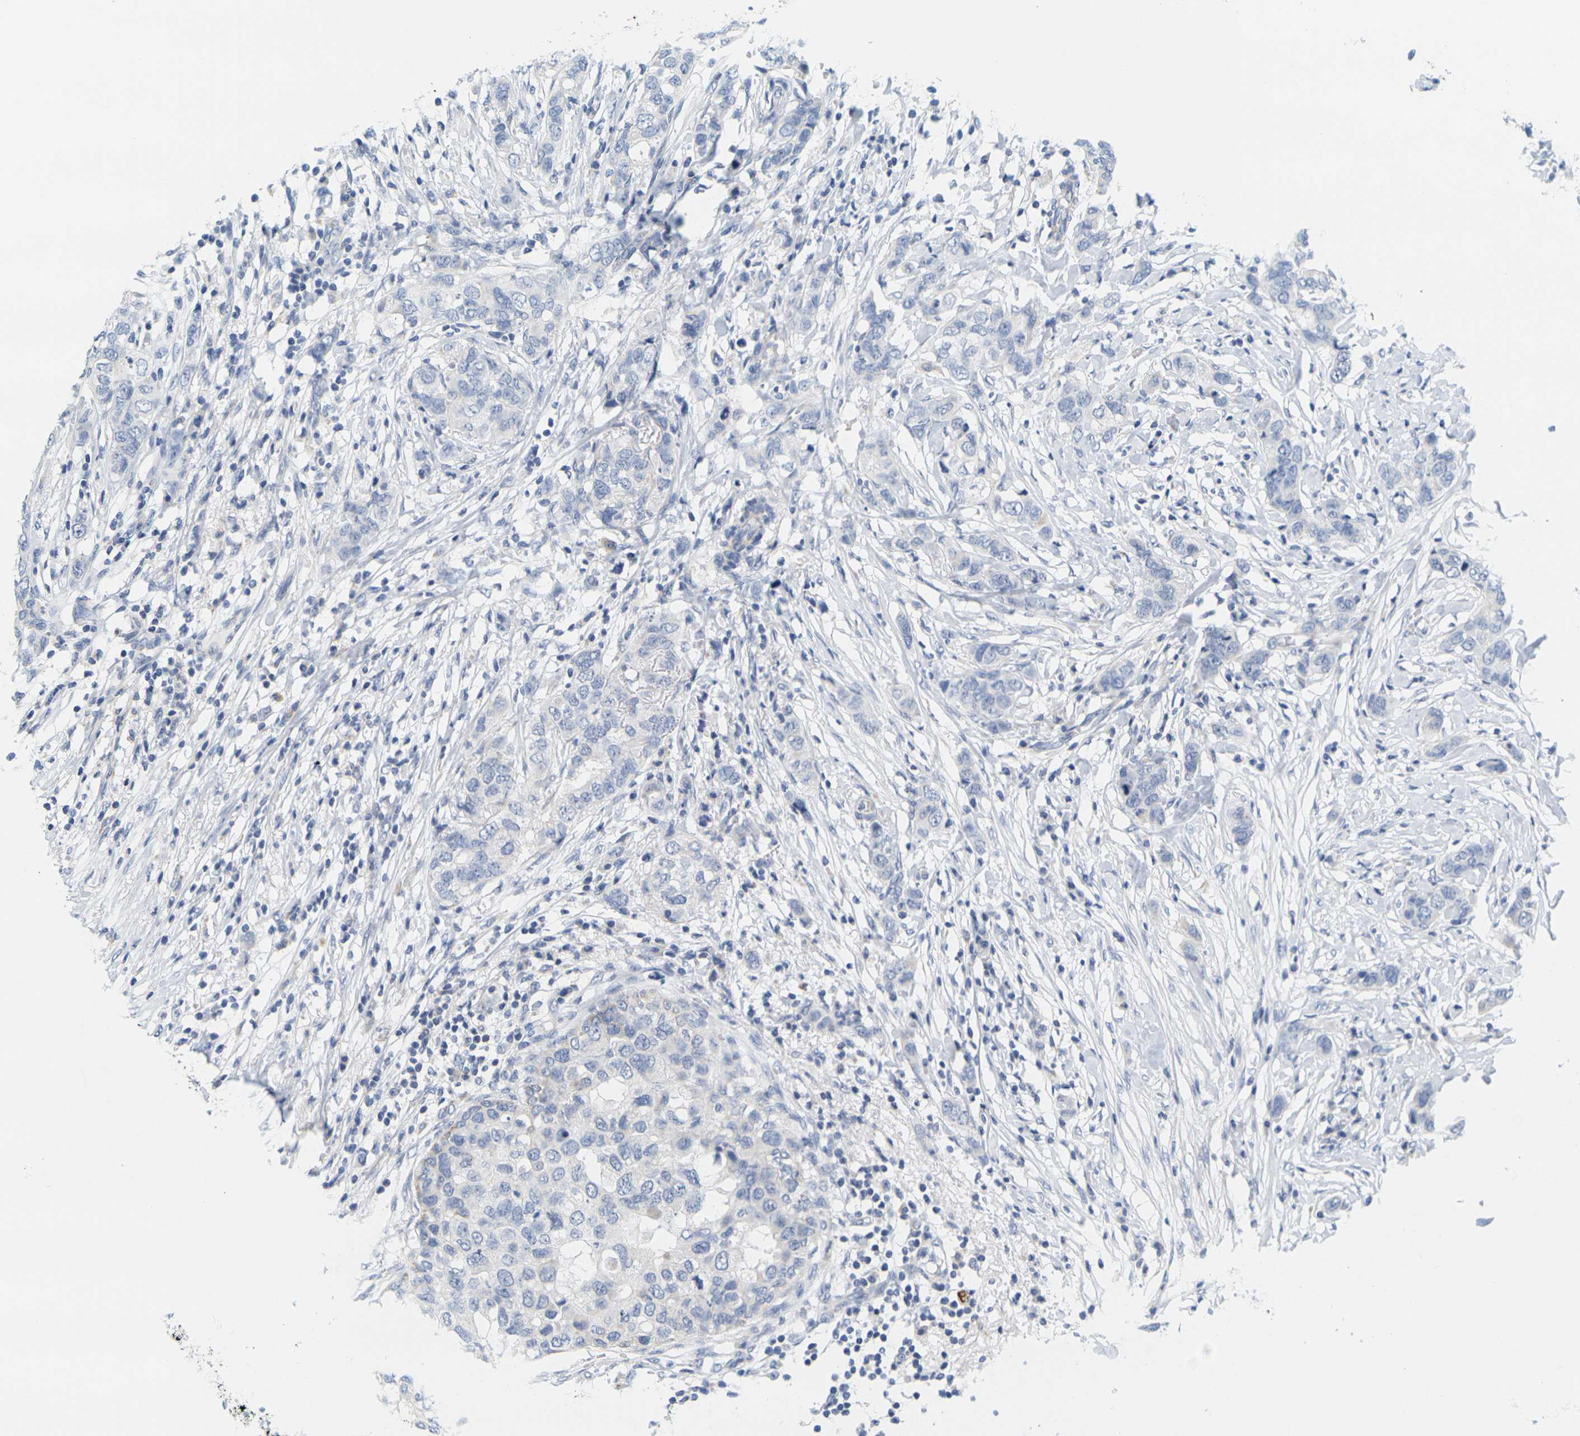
{"staining": {"intensity": "negative", "quantity": "none", "location": "none"}, "tissue": "breast cancer", "cell_type": "Tumor cells", "image_type": "cancer", "snomed": [{"axis": "morphology", "description": "Duct carcinoma"}, {"axis": "topography", "description": "Breast"}], "caption": "The immunohistochemistry histopathology image has no significant expression in tumor cells of intraductal carcinoma (breast) tissue.", "gene": "KLK5", "patient": {"sex": "female", "age": 50}}